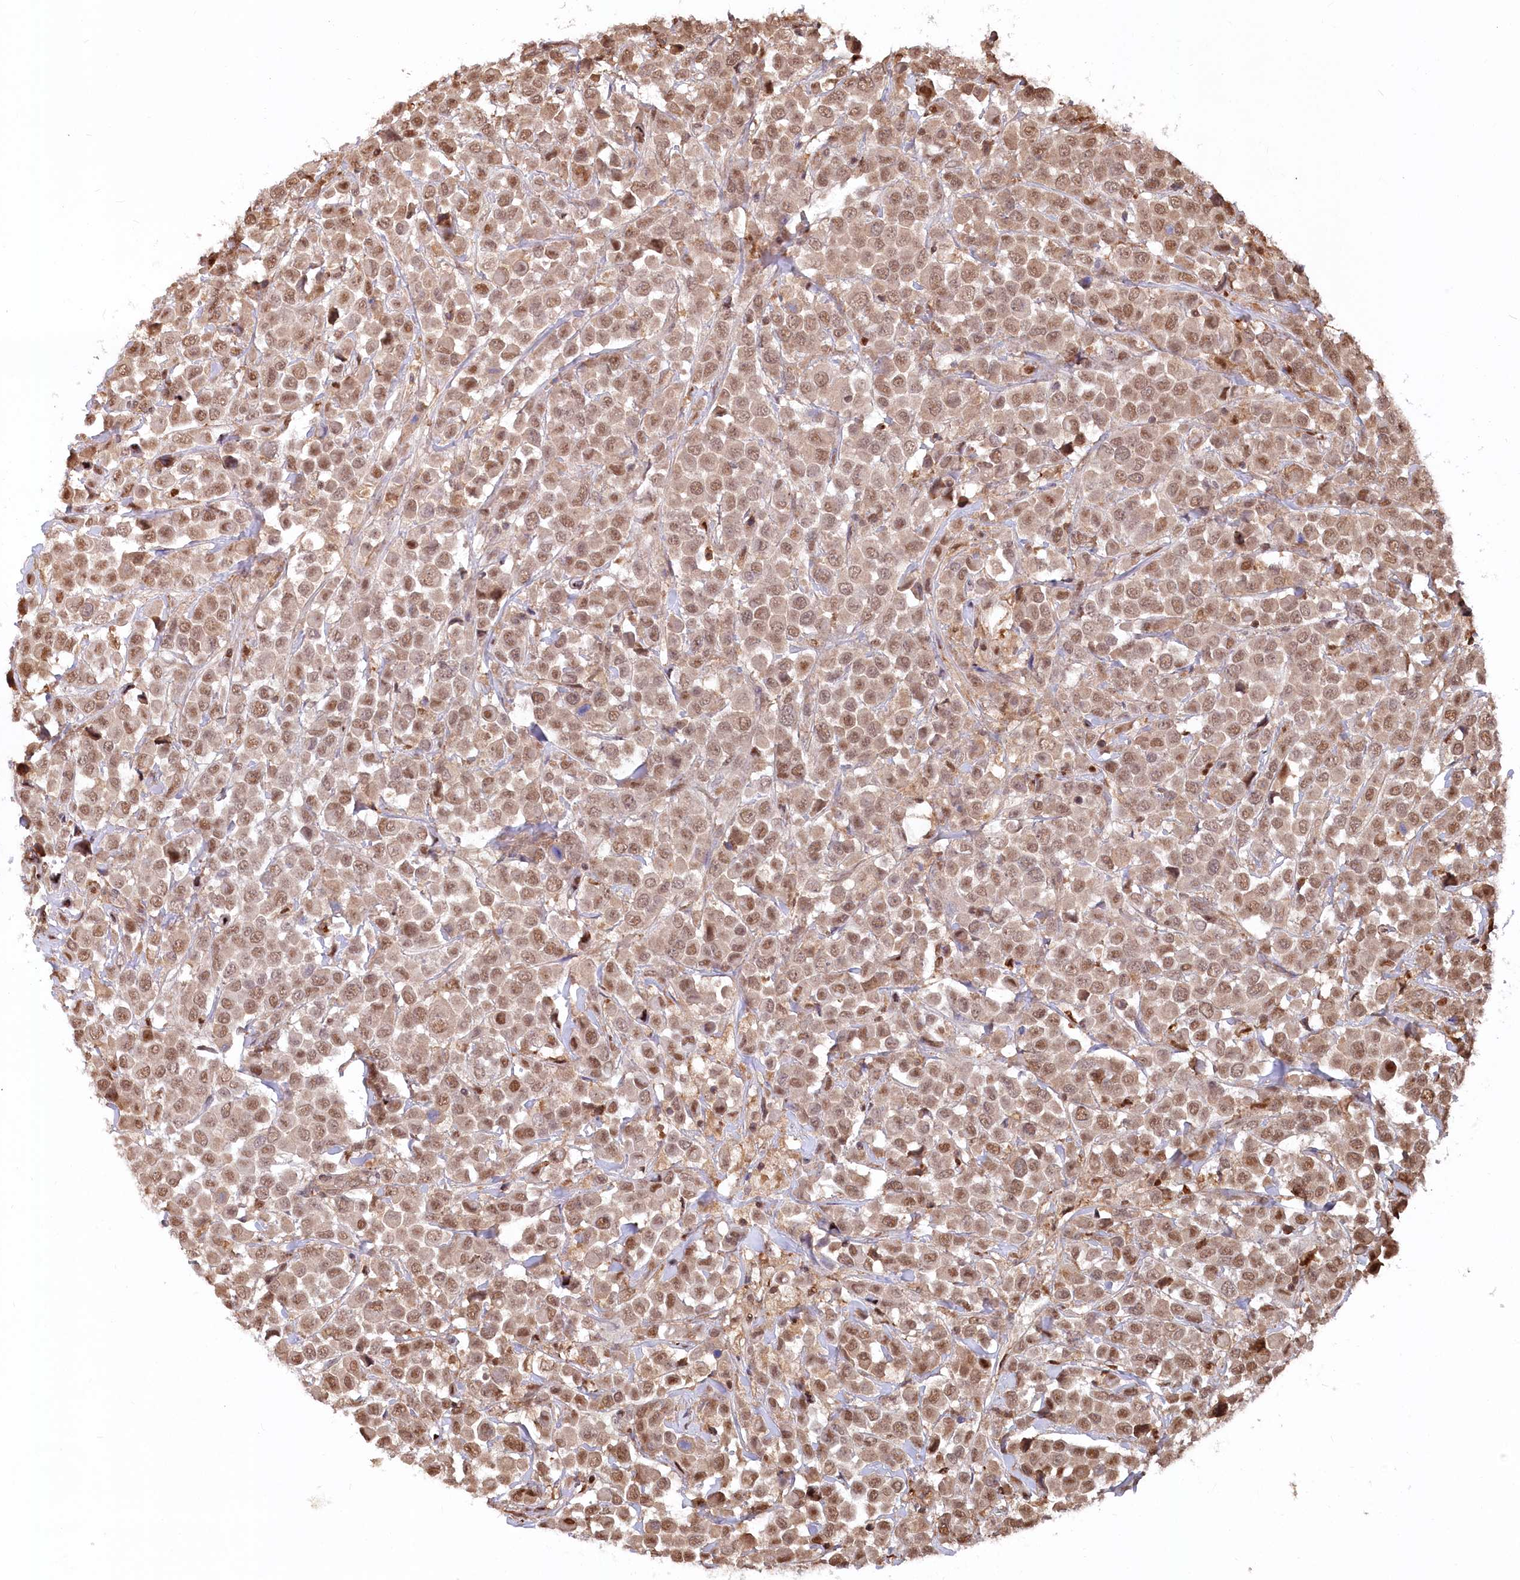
{"staining": {"intensity": "moderate", "quantity": ">75%", "location": "nuclear"}, "tissue": "breast cancer", "cell_type": "Tumor cells", "image_type": "cancer", "snomed": [{"axis": "morphology", "description": "Duct carcinoma"}, {"axis": "topography", "description": "Breast"}], "caption": "A photomicrograph of human intraductal carcinoma (breast) stained for a protein demonstrates moderate nuclear brown staining in tumor cells.", "gene": "PSMA1", "patient": {"sex": "female", "age": 61}}